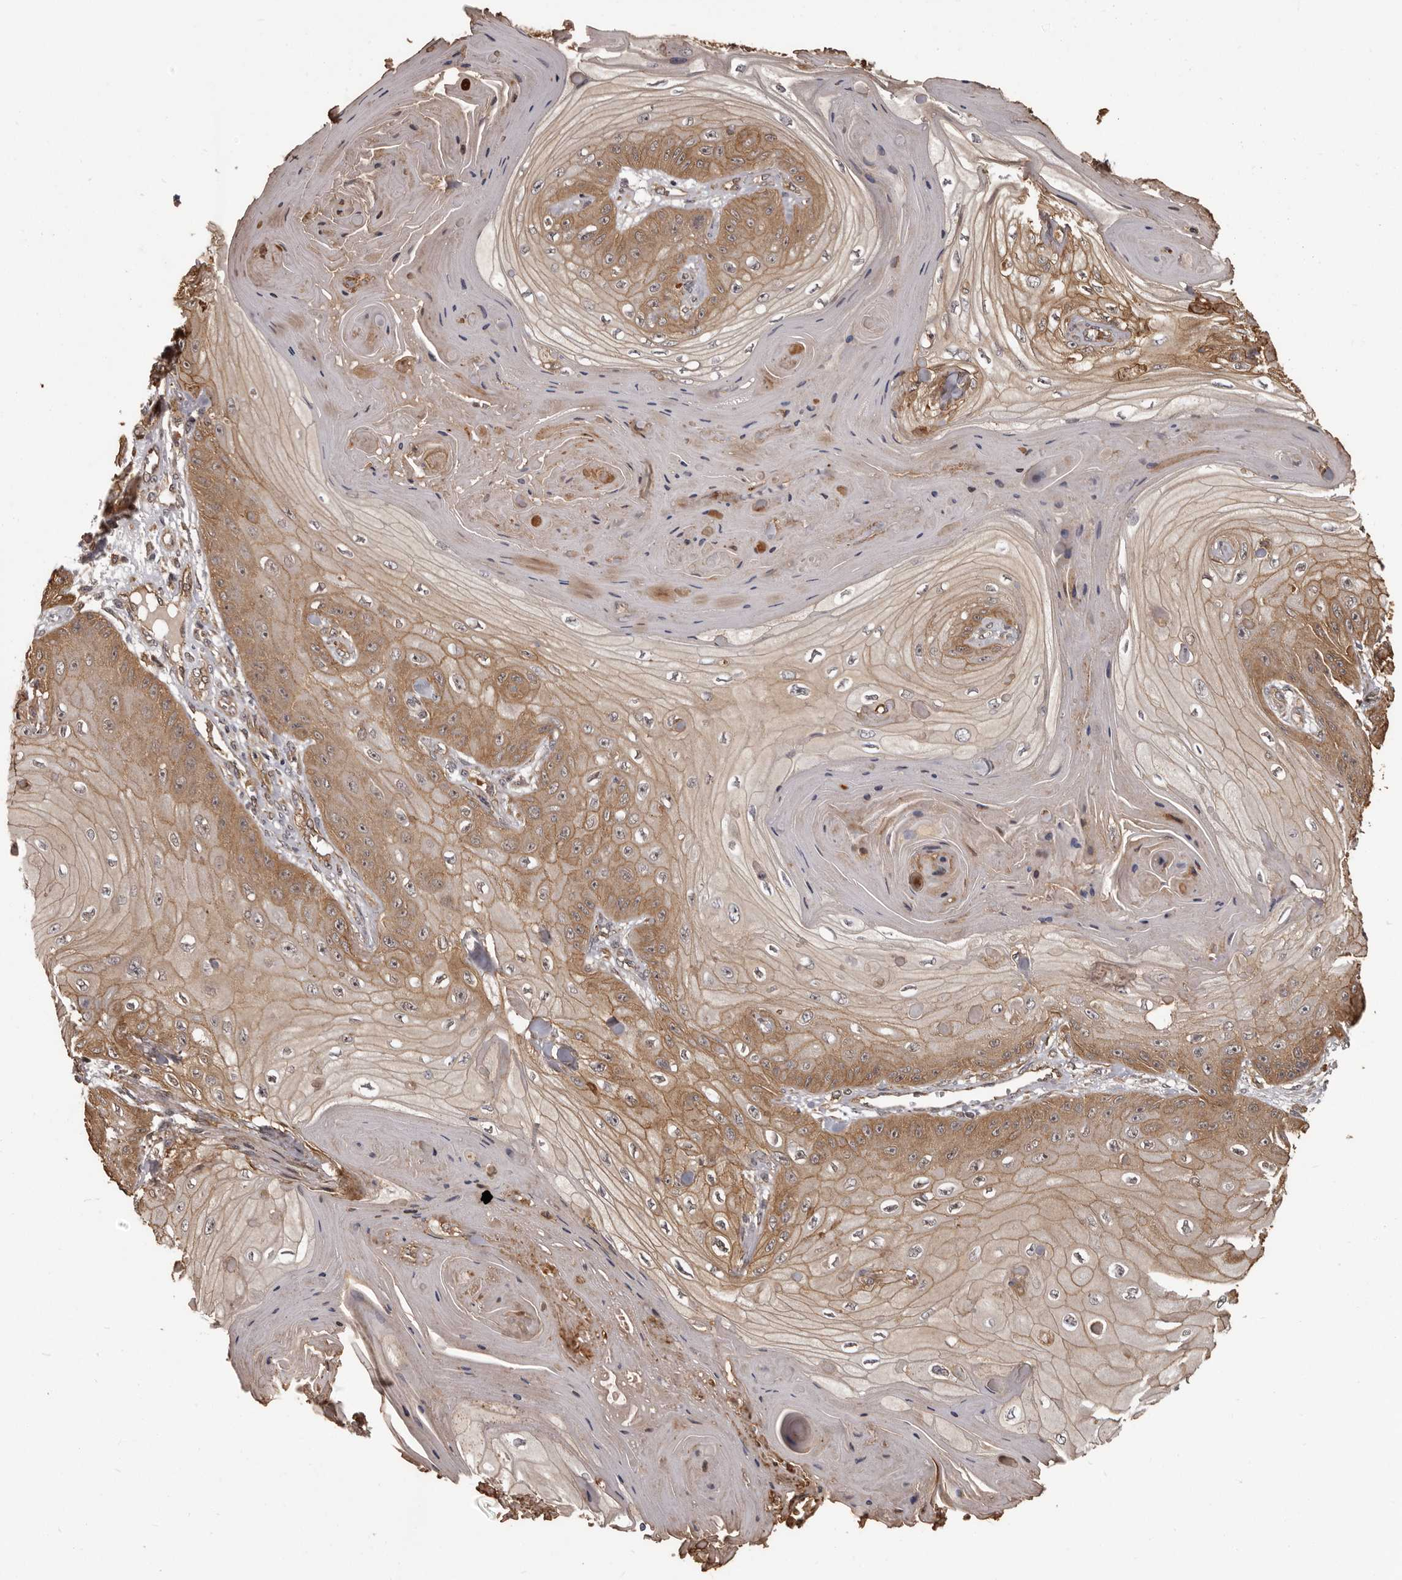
{"staining": {"intensity": "moderate", "quantity": ">75%", "location": "cytoplasmic/membranous"}, "tissue": "skin cancer", "cell_type": "Tumor cells", "image_type": "cancer", "snomed": [{"axis": "morphology", "description": "Squamous cell carcinoma, NOS"}, {"axis": "topography", "description": "Skin"}], "caption": "The immunohistochemical stain labels moderate cytoplasmic/membranous staining in tumor cells of skin squamous cell carcinoma tissue.", "gene": "SLITRK6", "patient": {"sex": "male", "age": 74}}